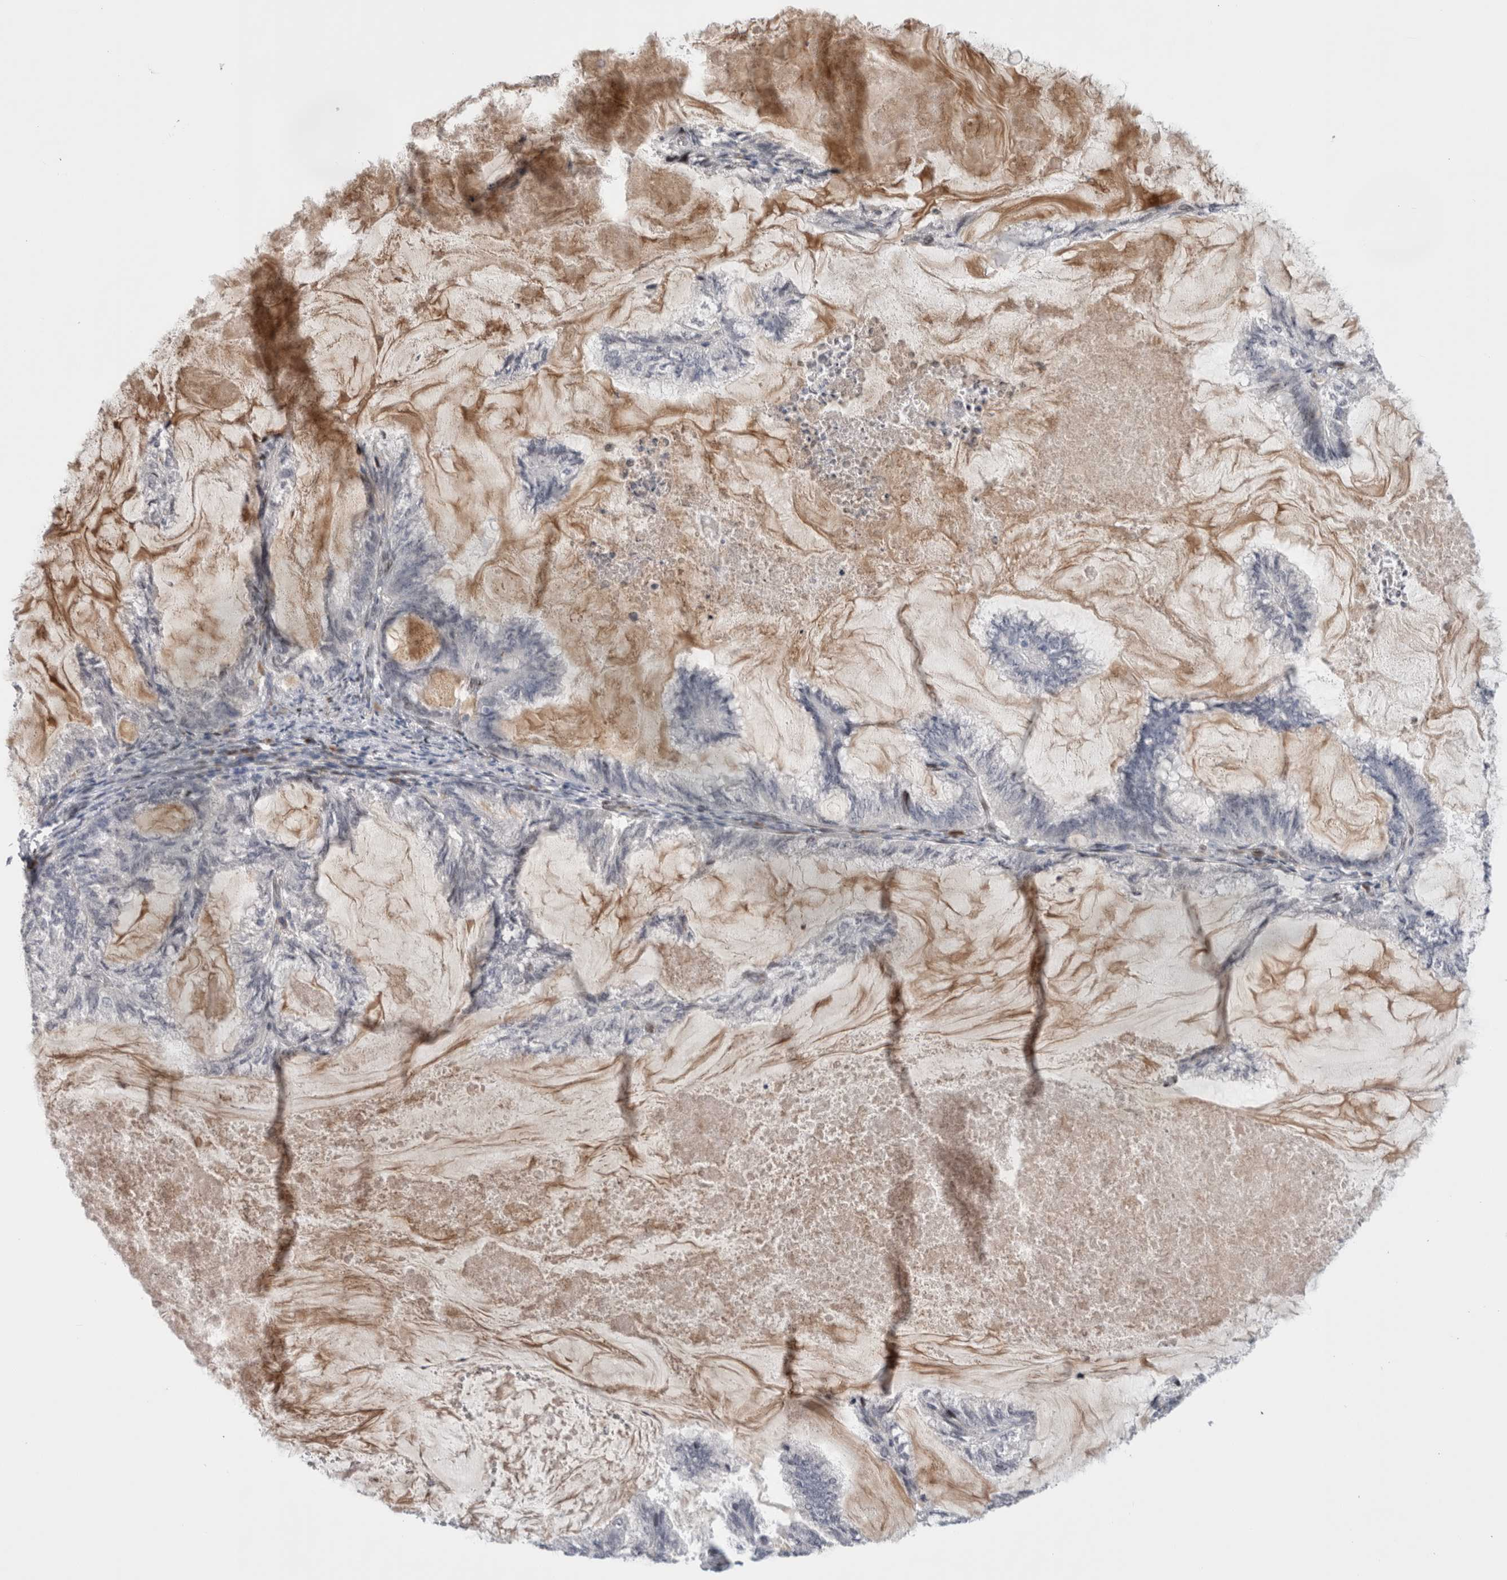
{"staining": {"intensity": "negative", "quantity": "none", "location": "none"}, "tissue": "endometrial cancer", "cell_type": "Tumor cells", "image_type": "cancer", "snomed": [{"axis": "morphology", "description": "Adenocarcinoma, NOS"}, {"axis": "topography", "description": "Endometrium"}], "caption": "The IHC photomicrograph has no significant positivity in tumor cells of endometrial adenocarcinoma tissue.", "gene": "DMTN", "patient": {"sex": "female", "age": 86}}